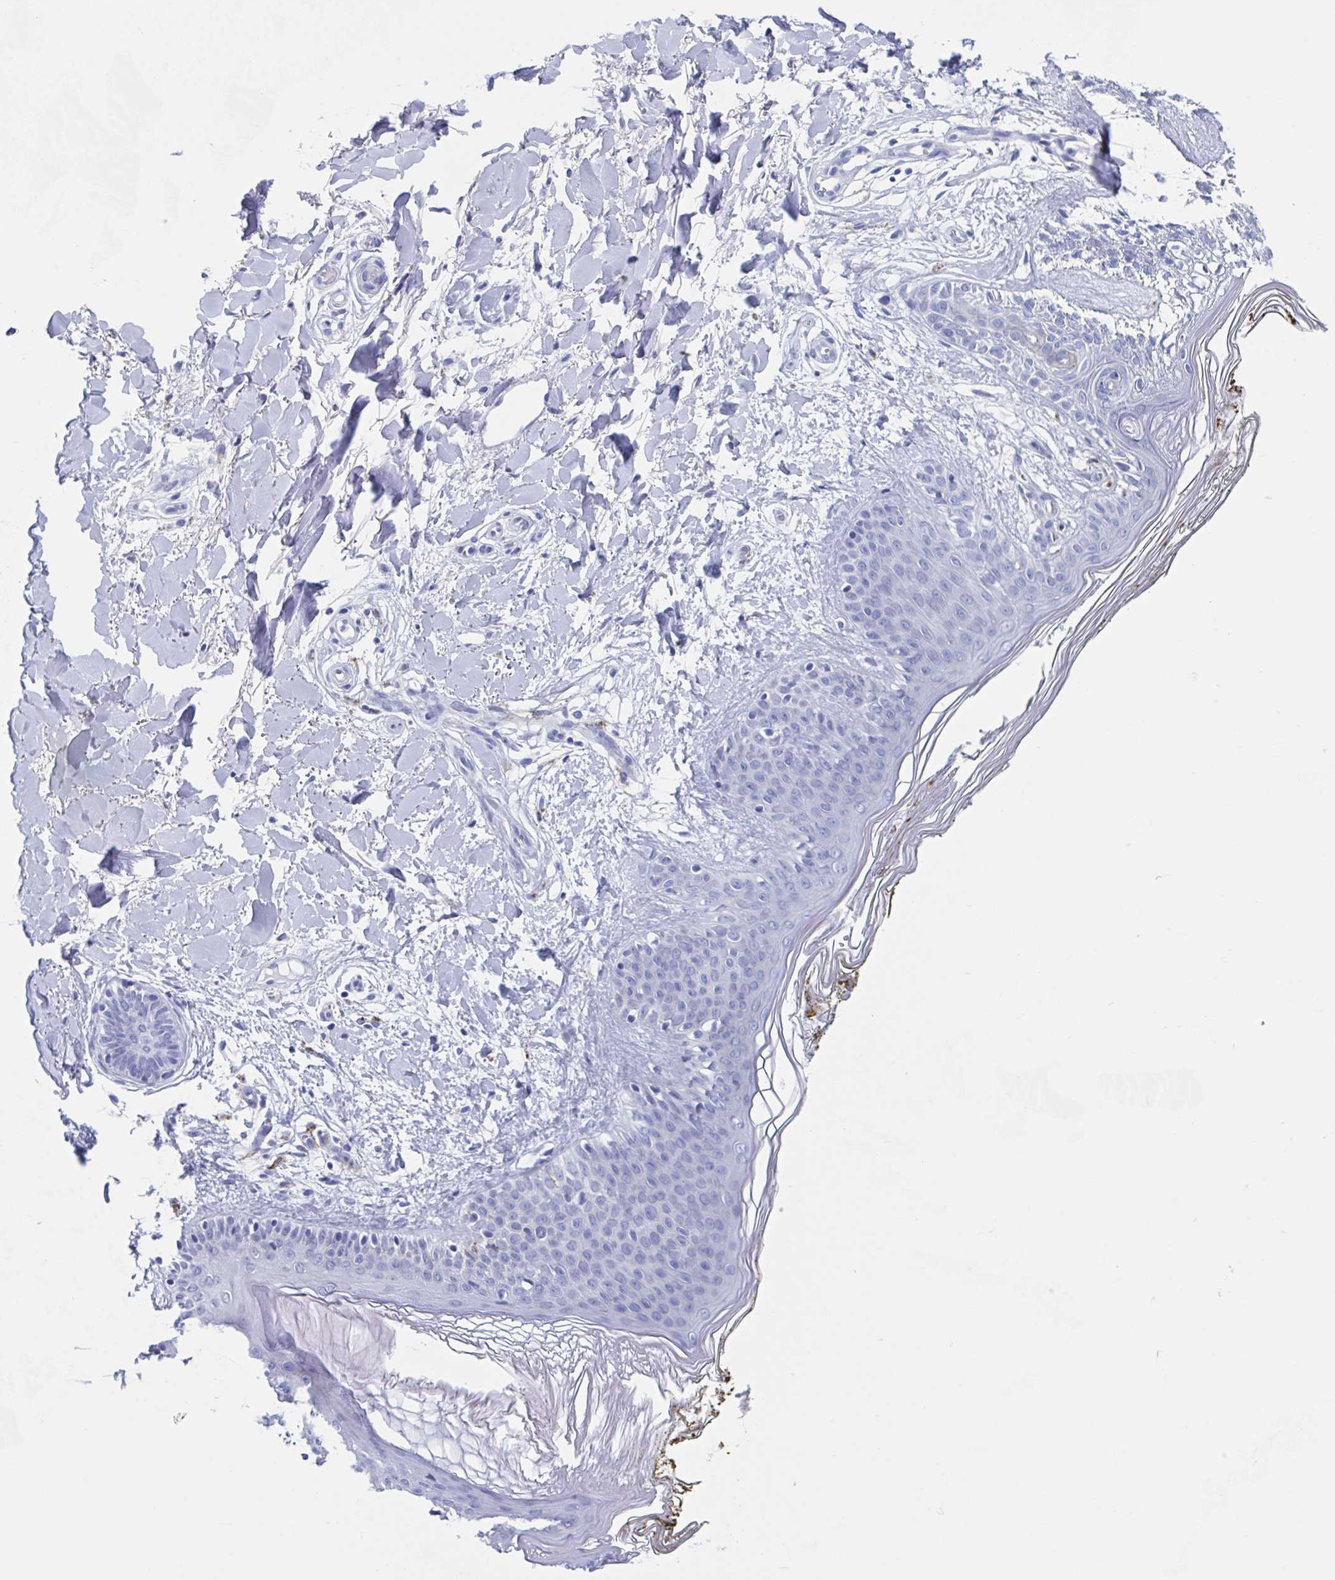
{"staining": {"intensity": "negative", "quantity": "none", "location": "none"}, "tissue": "skin", "cell_type": "Fibroblasts", "image_type": "normal", "snomed": [{"axis": "morphology", "description": "Normal tissue, NOS"}, {"axis": "topography", "description": "Skin"}], "caption": "Immunohistochemistry (IHC) histopathology image of benign skin: human skin stained with DAB exhibits no significant protein expression in fibroblasts.", "gene": "SHCBP1L", "patient": {"sex": "female", "age": 34}}